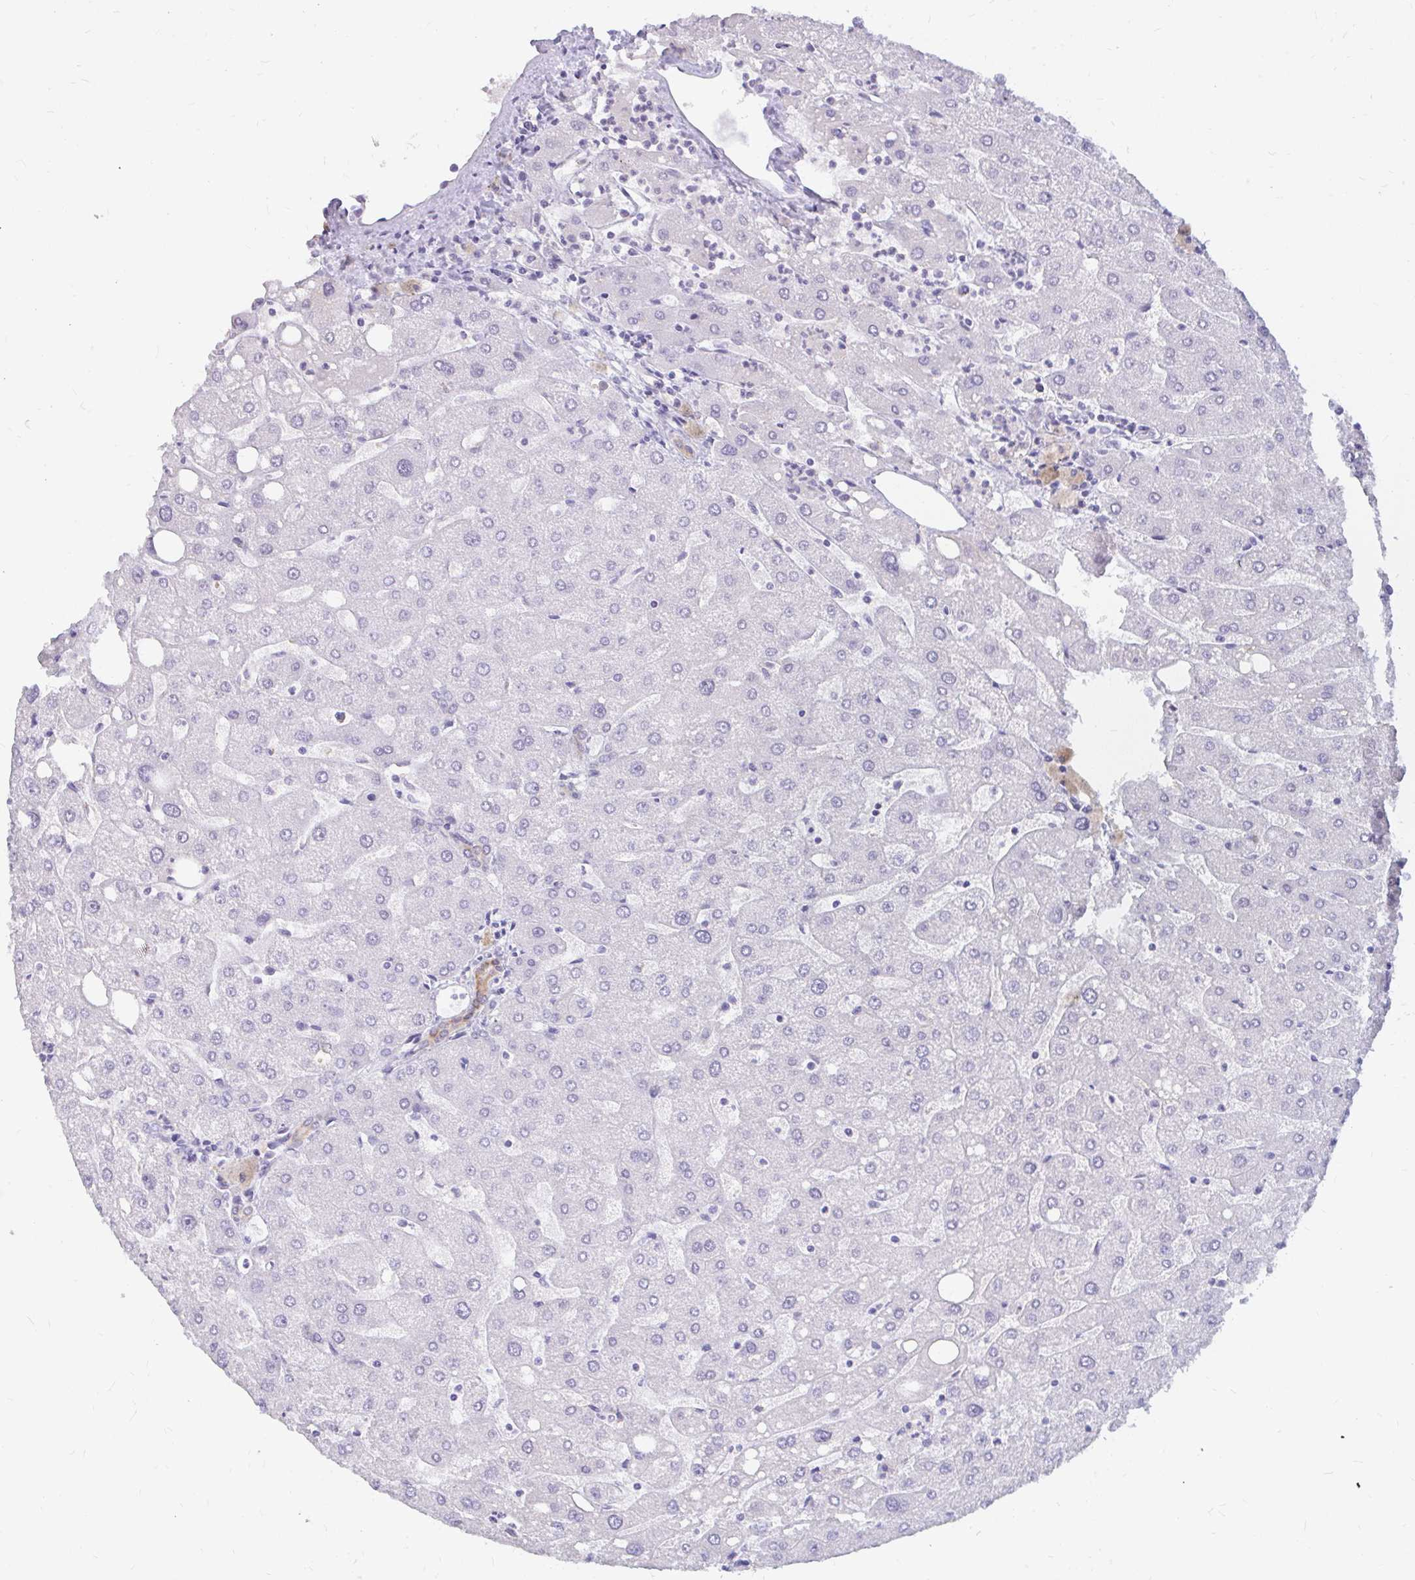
{"staining": {"intensity": "moderate", "quantity": "<25%", "location": "cytoplasmic/membranous"}, "tissue": "liver", "cell_type": "Cholangiocytes", "image_type": "normal", "snomed": [{"axis": "morphology", "description": "Normal tissue, NOS"}, {"axis": "topography", "description": "Liver"}], "caption": "High-magnification brightfield microscopy of normal liver stained with DAB (brown) and counterstained with hematoxylin (blue). cholangiocytes exhibit moderate cytoplasmic/membranous staining is appreciated in about<25% of cells. (DAB IHC, brown staining for protein, blue staining for nuclei).", "gene": "RGS16", "patient": {"sex": "male", "age": 67}}